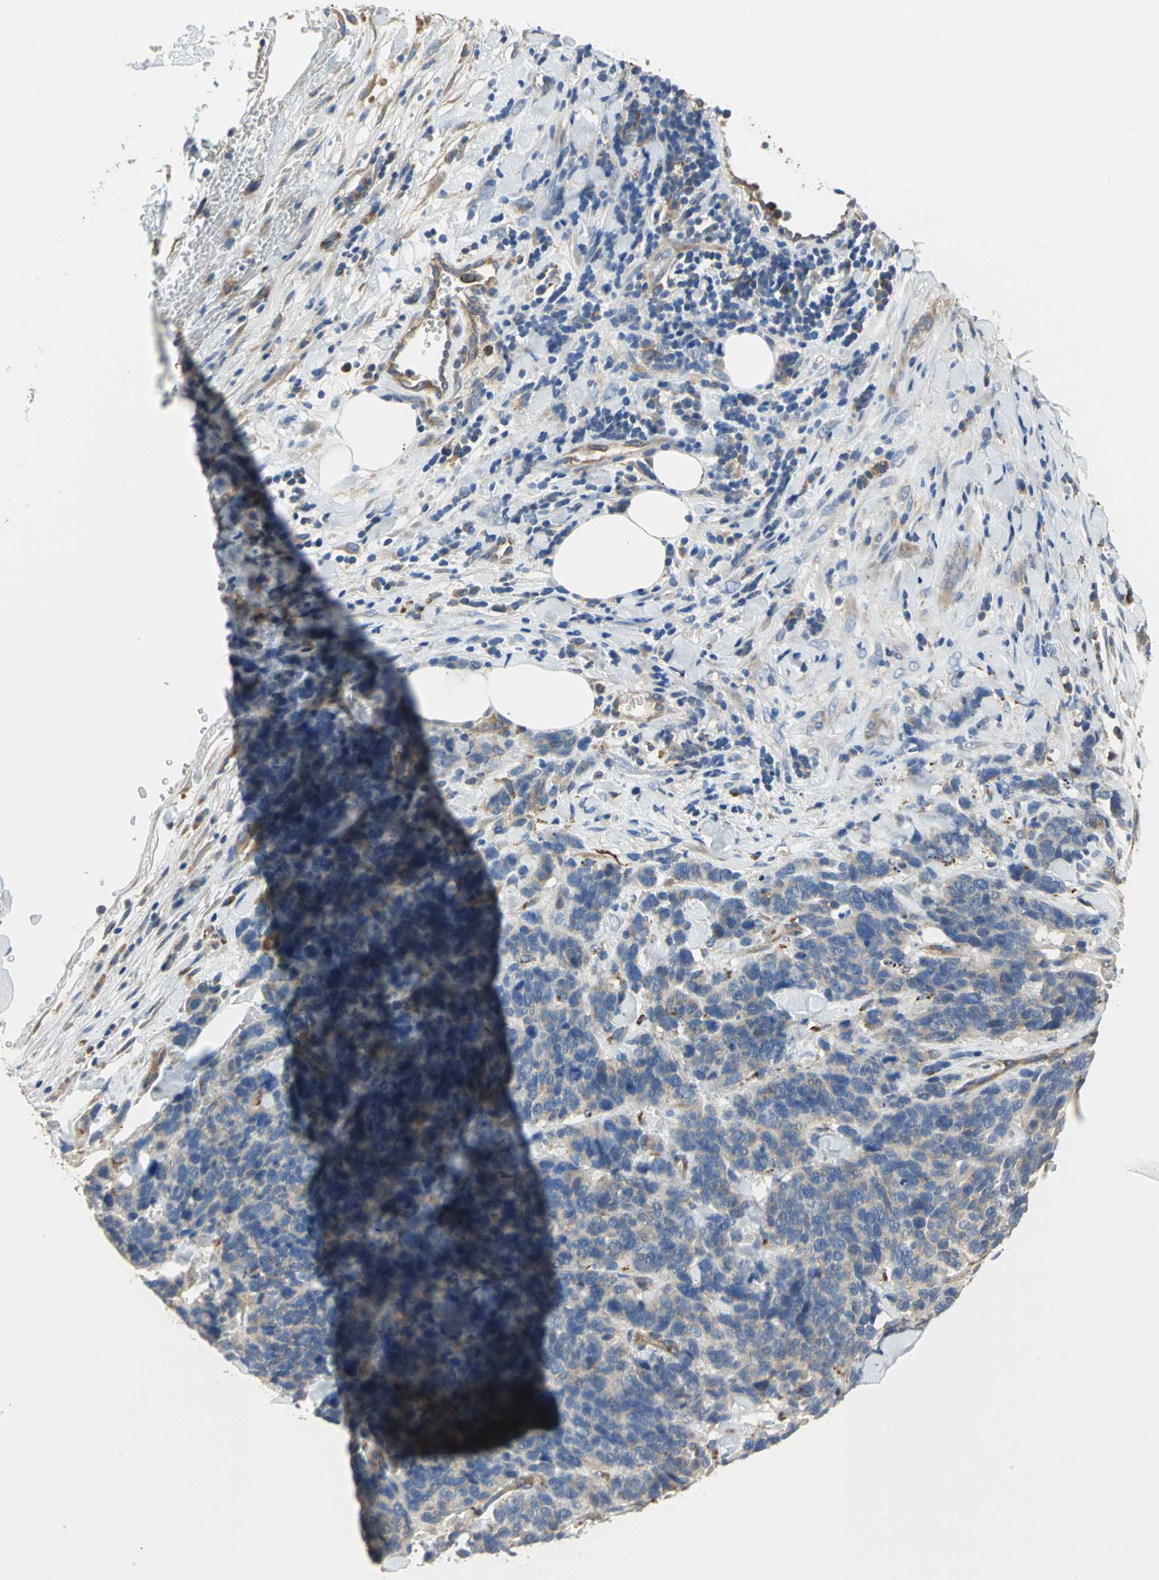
{"staining": {"intensity": "negative", "quantity": "none", "location": "none"}, "tissue": "lung cancer", "cell_type": "Tumor cells", "image_type": "cancer", "snomed": [{"axis": "morphology", "description": "Neoplasm, malignant, NOS"}, {"axis": "topography", "description": "Lung"}], "caption": "This histopathology image is of lung cancer (neoplasm (malignant)) stained with immunohistochemistry to label a protein in brown with the nuclei are counter-stained blue. There is no staining in tumor cells.", "gene": "DIAPH2", "patient": {"sex": "female", "age": 58}}